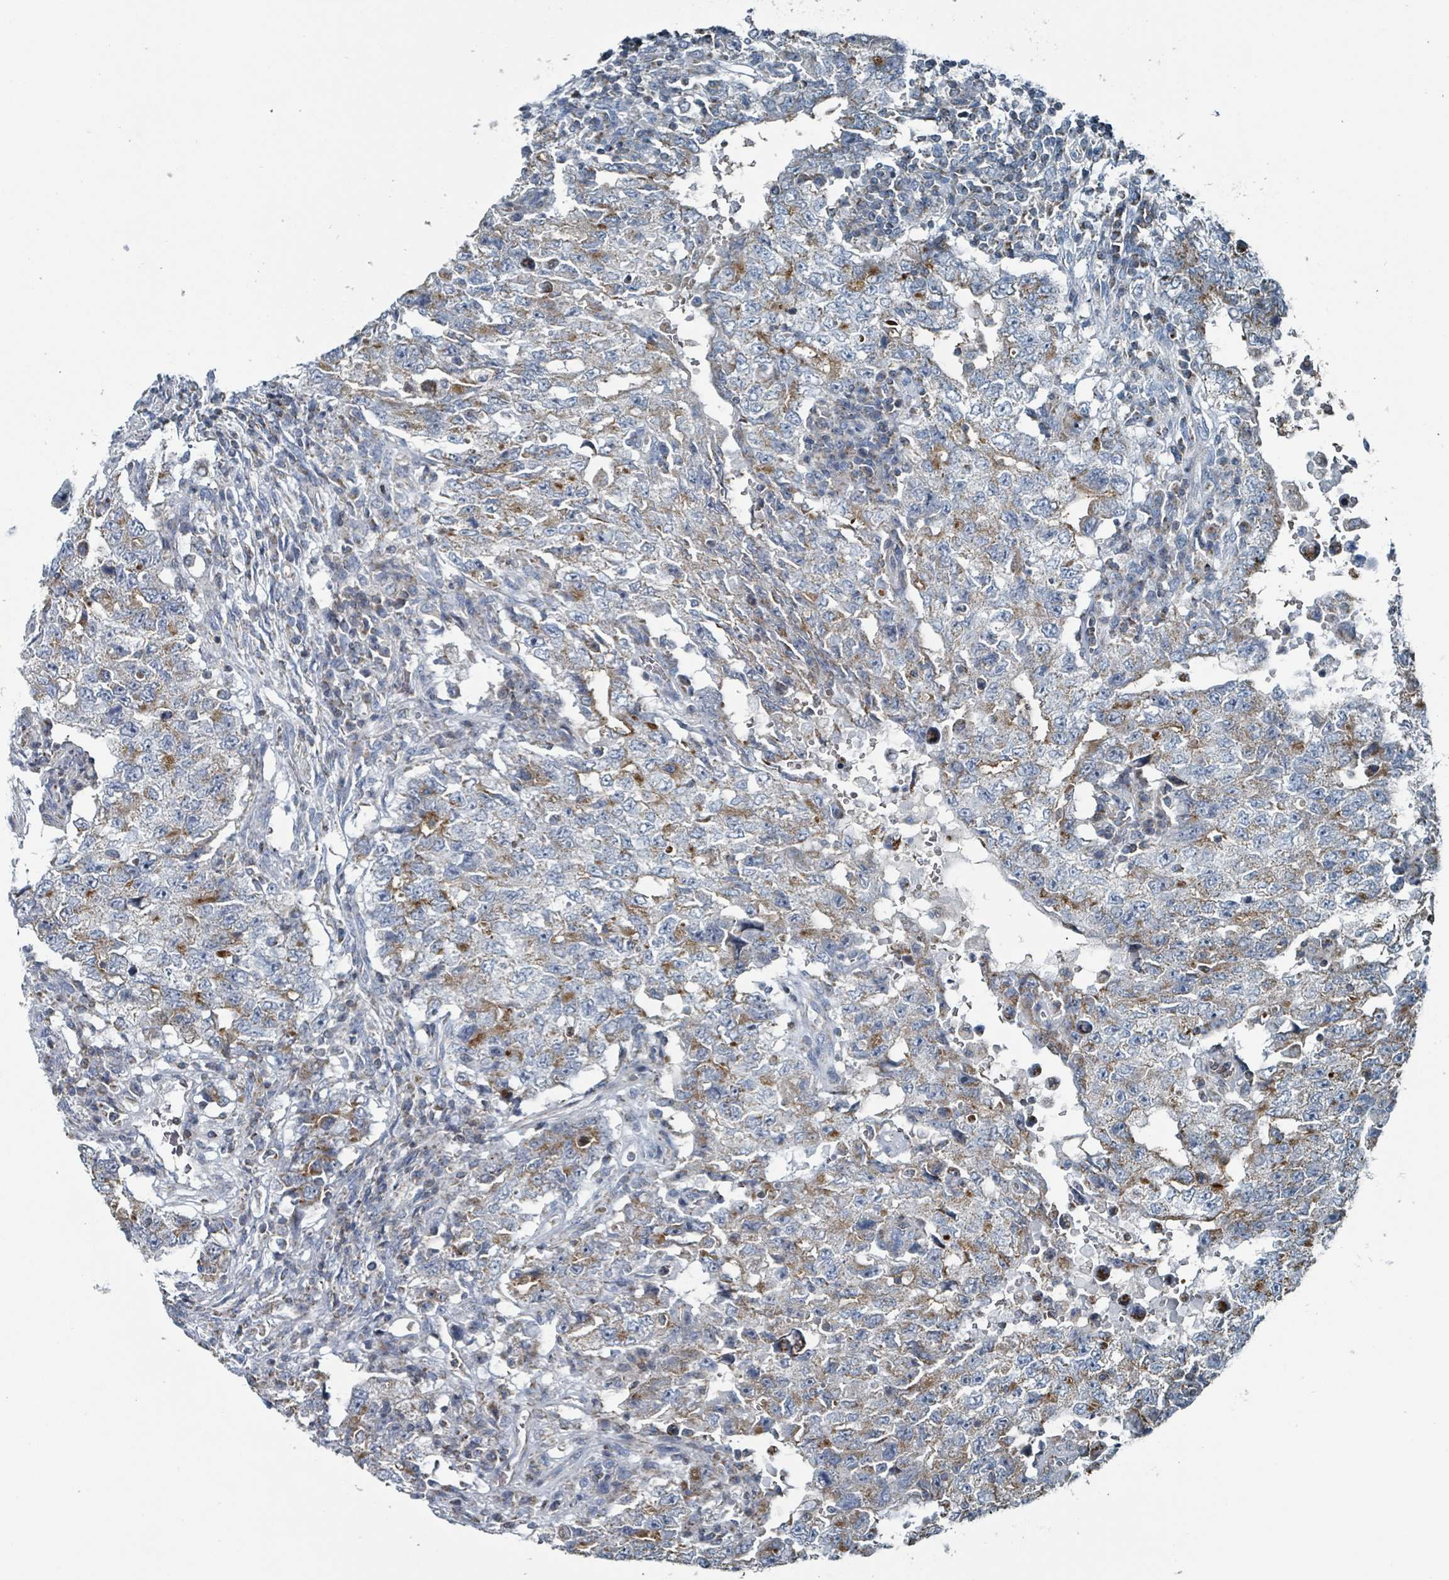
{"staining": {"intensity": "moderate", "quantity": "25%-75%", "location": "cytoplasmic/membranous"}, "tissue": "testis cancer", "cell_type": "Tumor cells", "image_type": "cancer", "snomed": [{"axis": "morphology", "description": "Carcinoma, Embryonal, NOS"}, {"axis": "topography", "description": "Testis"}], "caption": "IHC of human embryonal carcinoma (testis) shows medium levels of moderate cytoplasmic/membranous staining in approximately 25%-75% of tumor cells.", "gene": "ABHD18", "patient": {"sex": "male", "age": 26}}